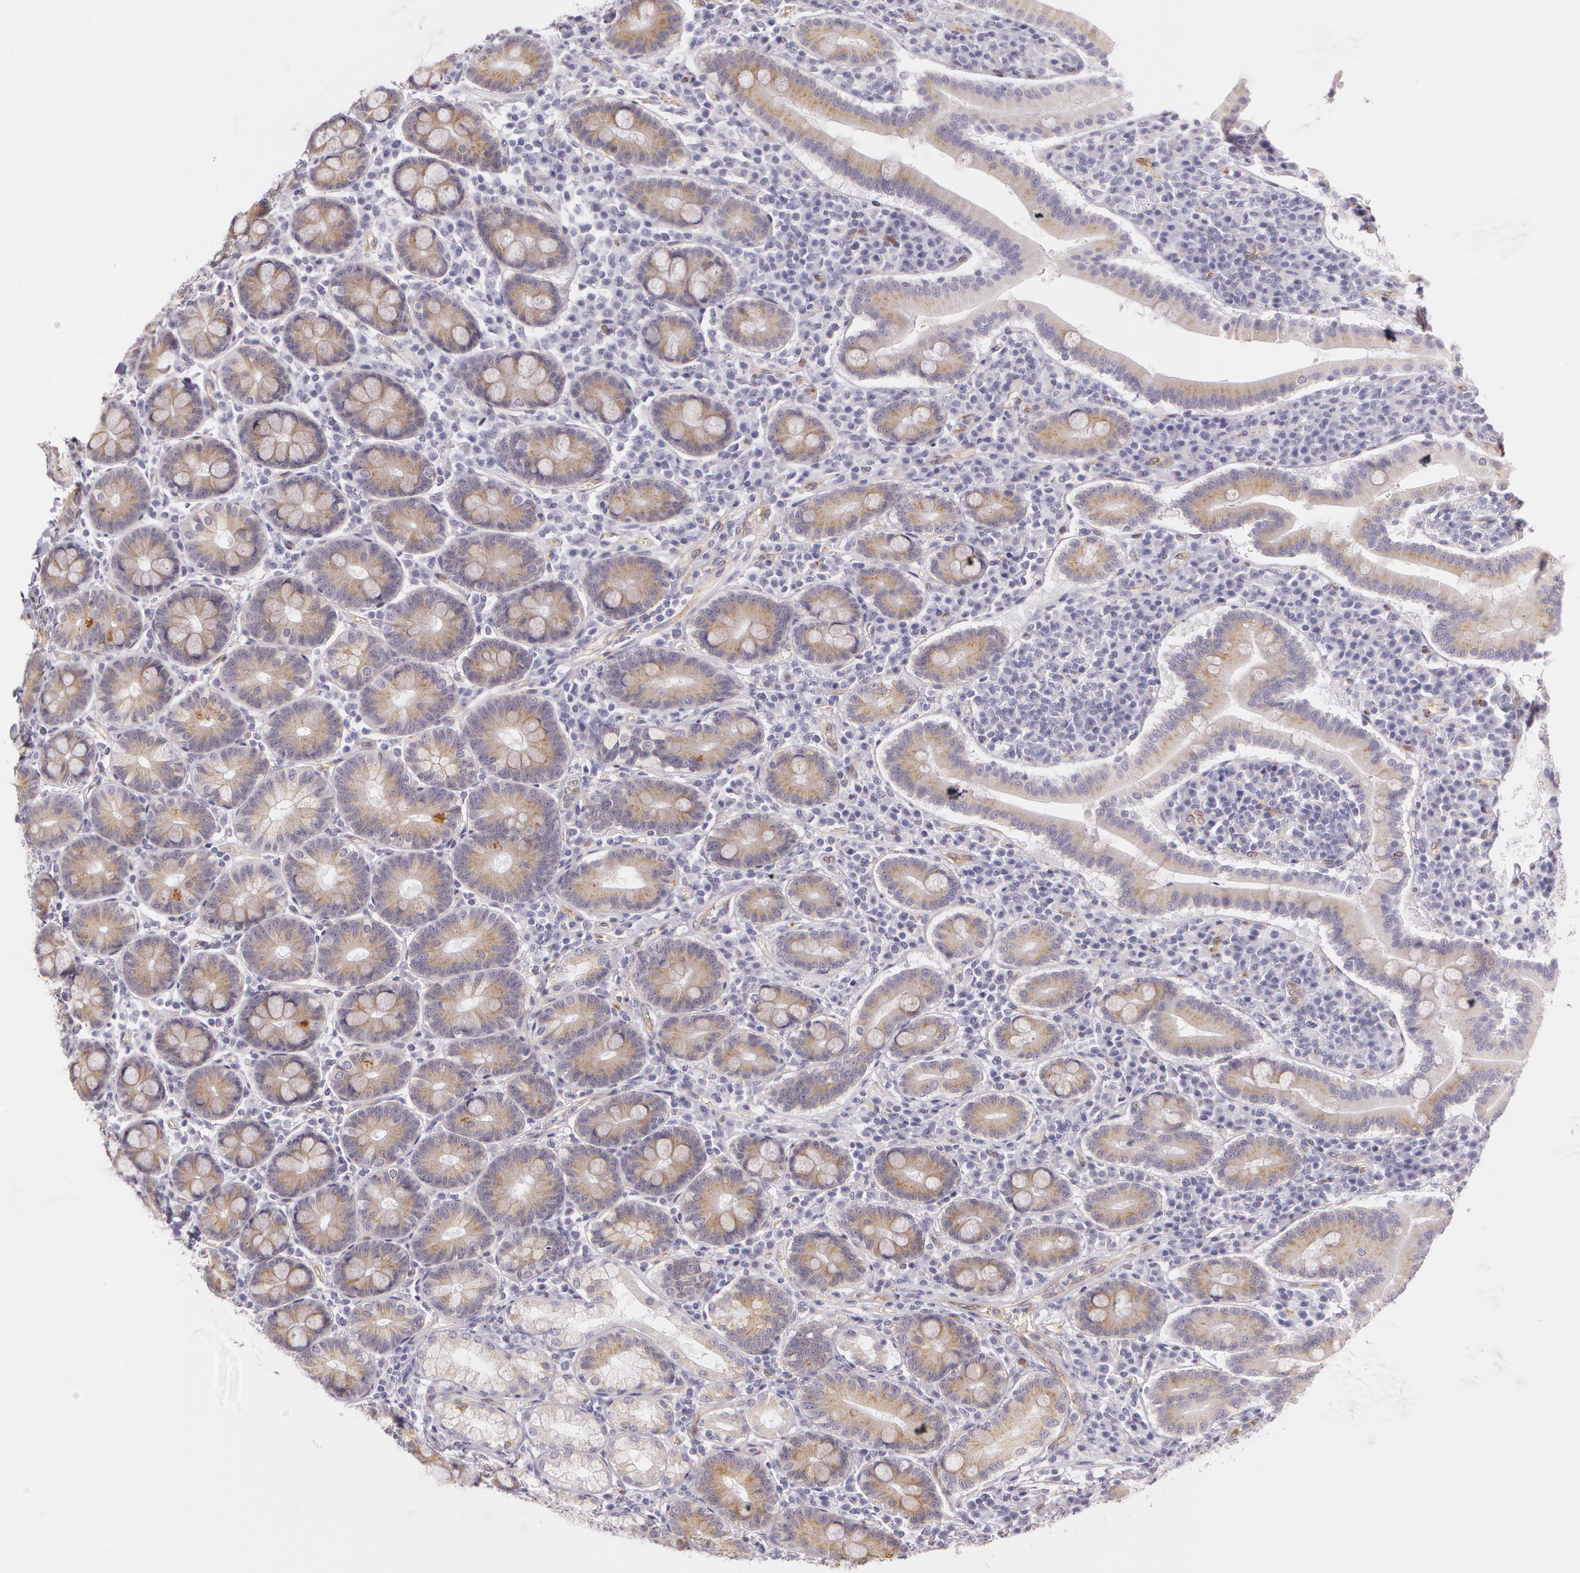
{"staining": {"intensity": "moderate", "quantity": ">75%", "location": "cytoplasmic/membranous"}, "tissue": "duodenum", "cell_type": "Glandular cells", "image_type": "normal", "snomed": [{"axis": "morphology", "description": "Normal tissue, NOS"}, {"axis": "topography", "description": "Duodenum"}], "caption": "A micrograph showing moderate cytoplasmic/membranous positivity in about >75% of glandular cells in normal duodenum, as visualized by brown immunohistochemical staining.", "gene": "APP", "patient": {"sex": "male", "age": 50}}